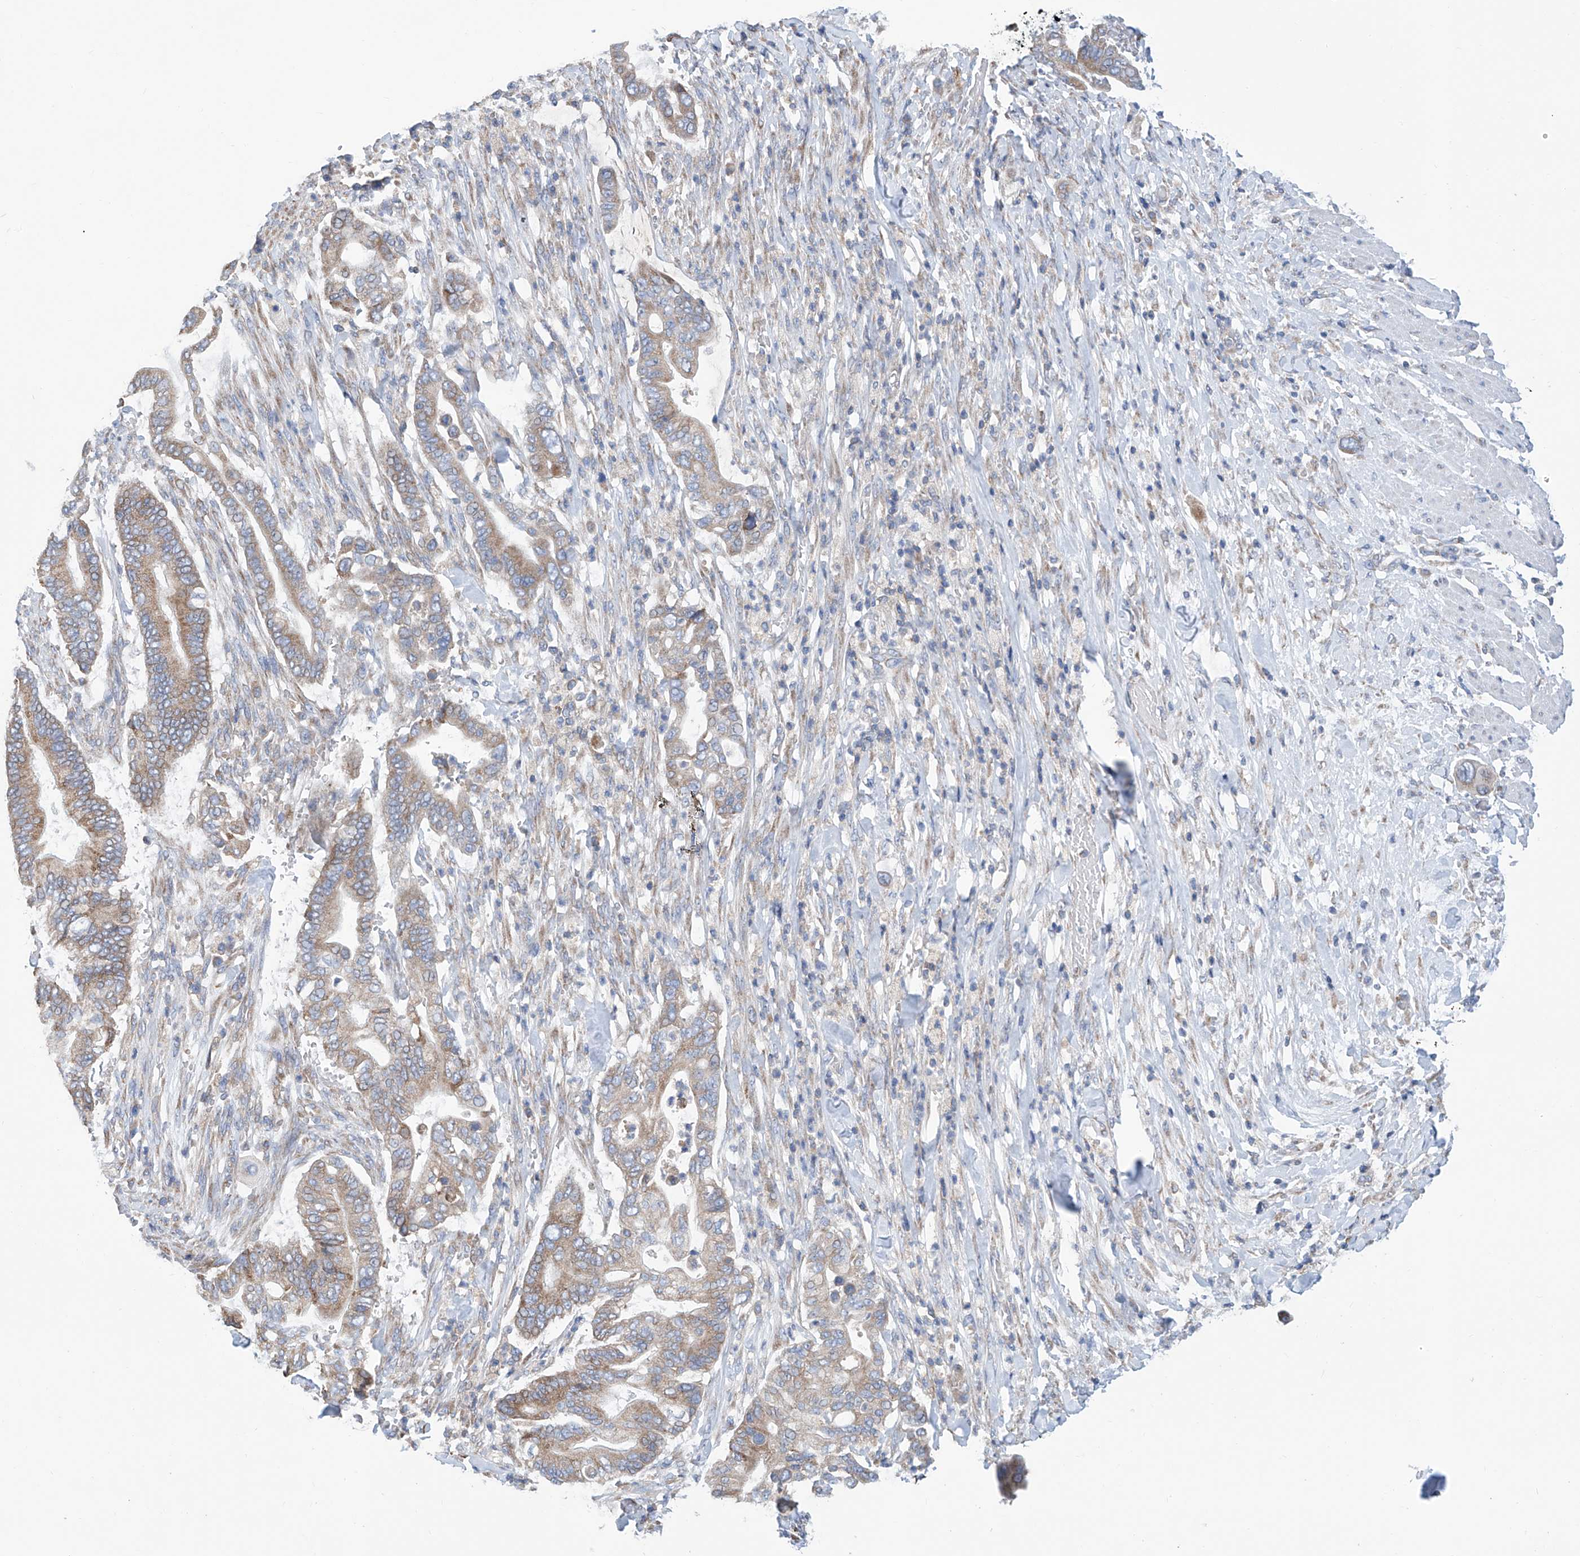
{"staining": {"intensity": "weak", "quantity": "25%-75%", "location": "cytoplasmic/membranous"}, "tissue": "pancreatic cancer", "cell_type": "Tumor cells", "image_type": "cancer", "snomed": [{"axis": "morphology", "description": "Adenocarcinoma, NOS"}, {"axis": "topography", "description": "Pancreas"}], "caption": "This is an image of IHC staining of pancreatic cancer (adenocarcinoma), which shows weak staining in the cytoplasmic/membranous of tumor cells.", "gene": "MAD2L1", "patient": {"sex": "male", "age": 68}}